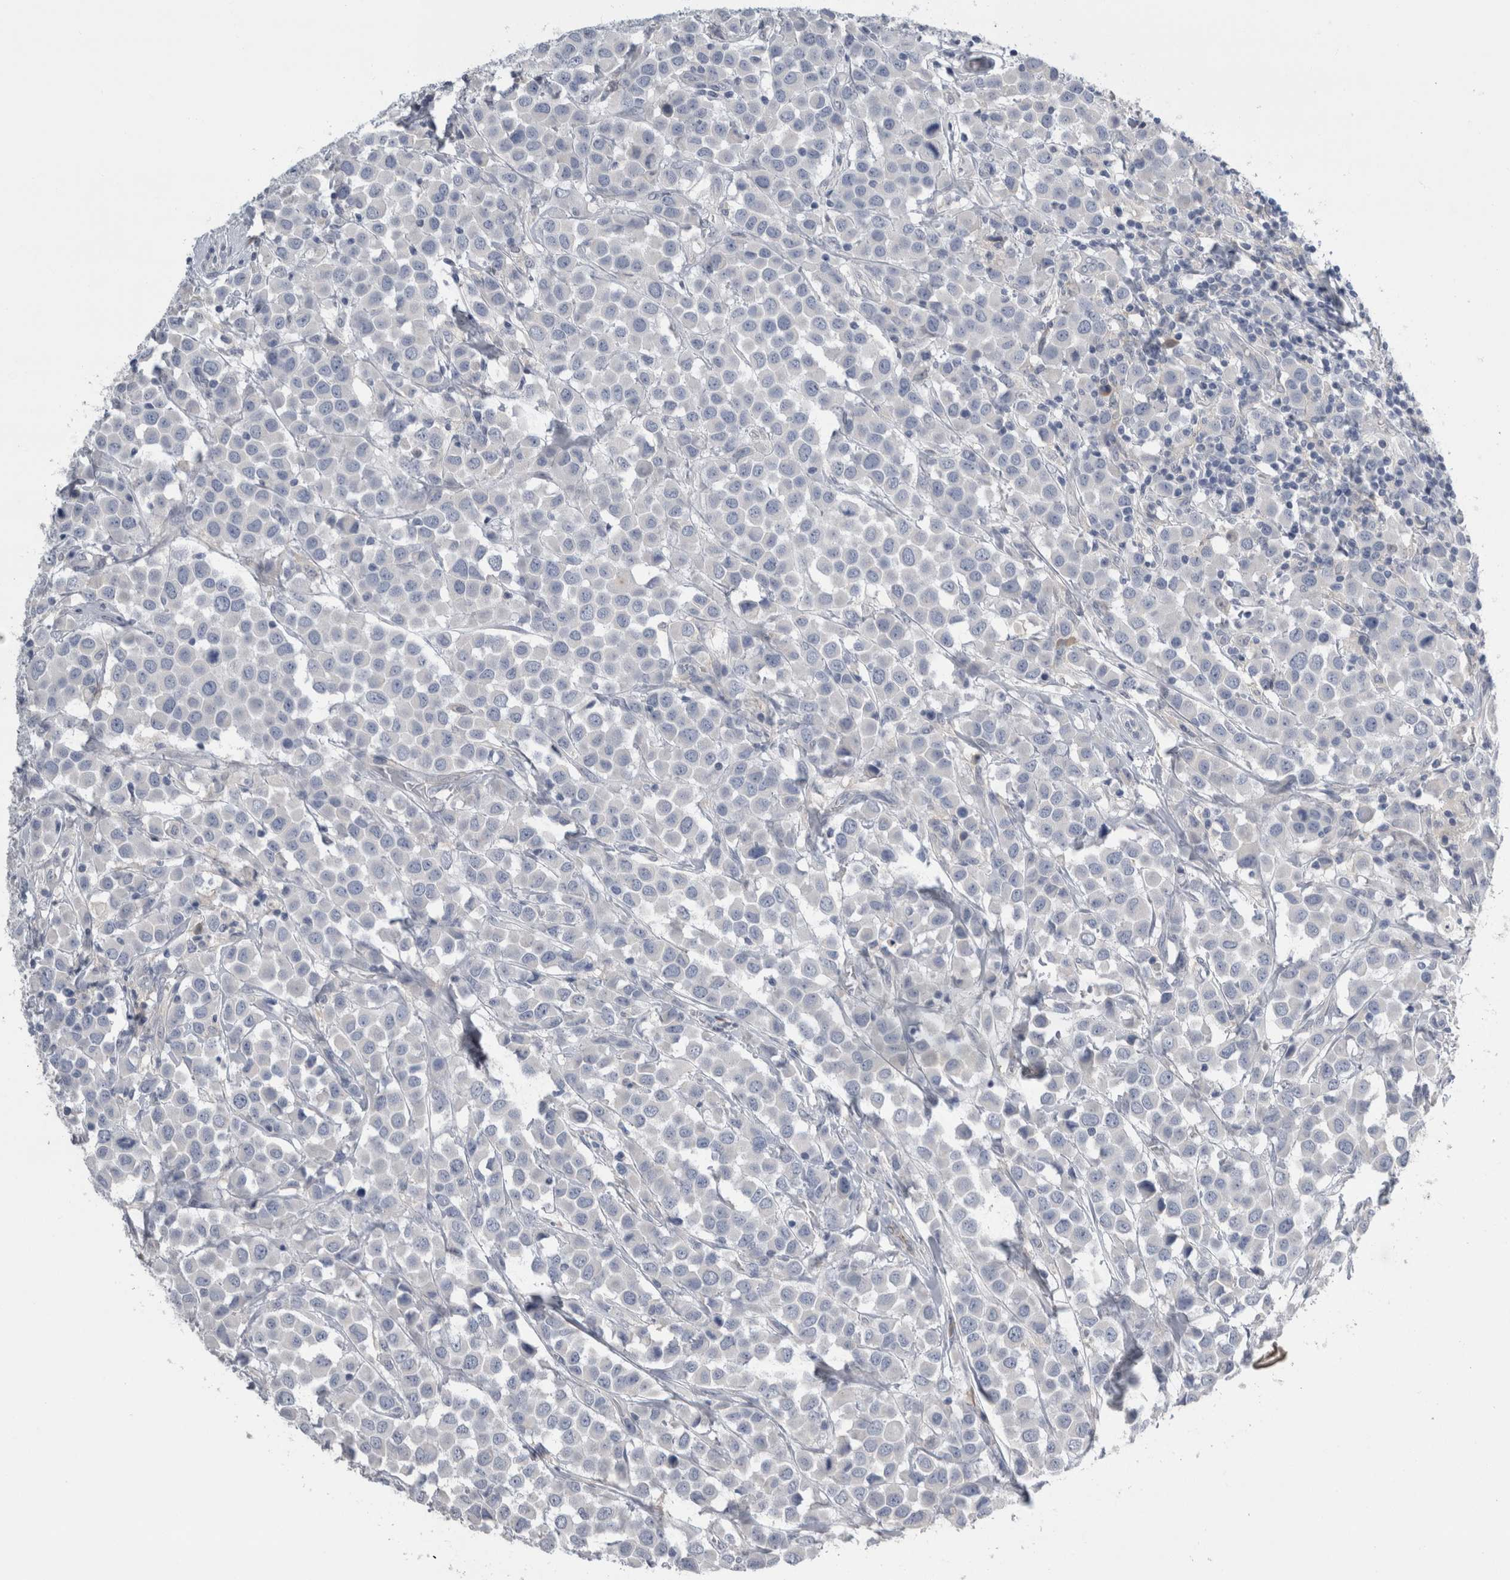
{"staining": {"intensity": "negative", "quantity": "none", "location": "none"}, "tissue": "breast cancer", "cell_type": "Tumor cells", "image_type": "cancer", "snomed": [{"axis": "morphology", "description": "Duct carcinoma"}, {"axis": "topography", "description": "Breast"}], "caption": "Breast infiltrating ductal carcinoma was stained to show a protein in brown. There is no significant staining in tumor cells.", "gene": "REG1A", "patient": {"sex": "female", "age": 61}}